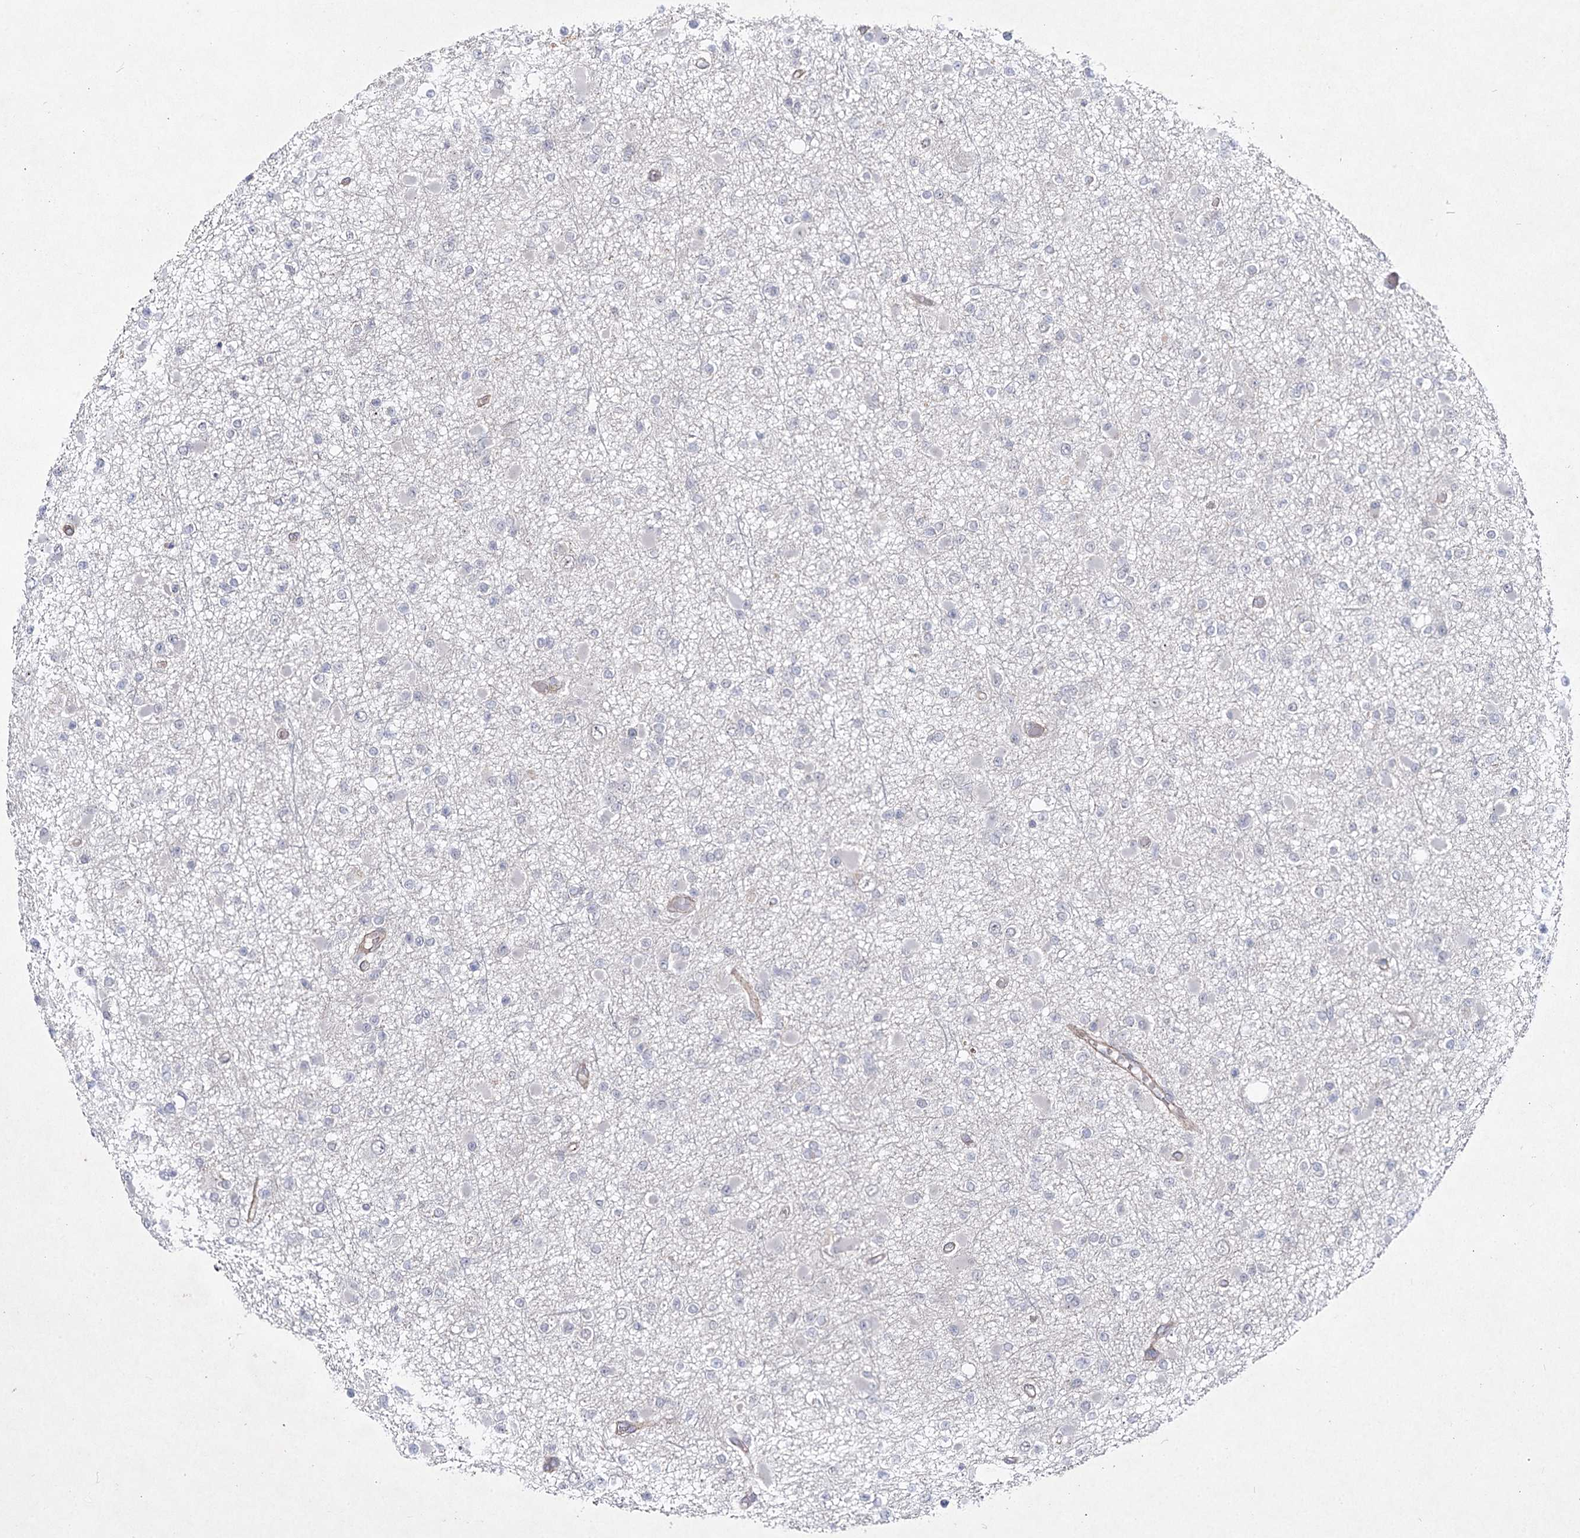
{"staining": {"intensity": "negative", "quantity": "none", "location": "none"}, "tissue": "glioma", "cell_type": "Tumor cells", "image_type": "cancer", "snomed": [{"axis": "morphology", "description": "Glioma, malignant, Low grade"}, {"axis": "topography", "description": "Brain"}], "caption": "Malignant glioma (low-grade) was stained to show a protein in brown. There is no significant expression in tumor cells.", "gene": "ATL2", "patient": {"sex": "female", "age": 22}}